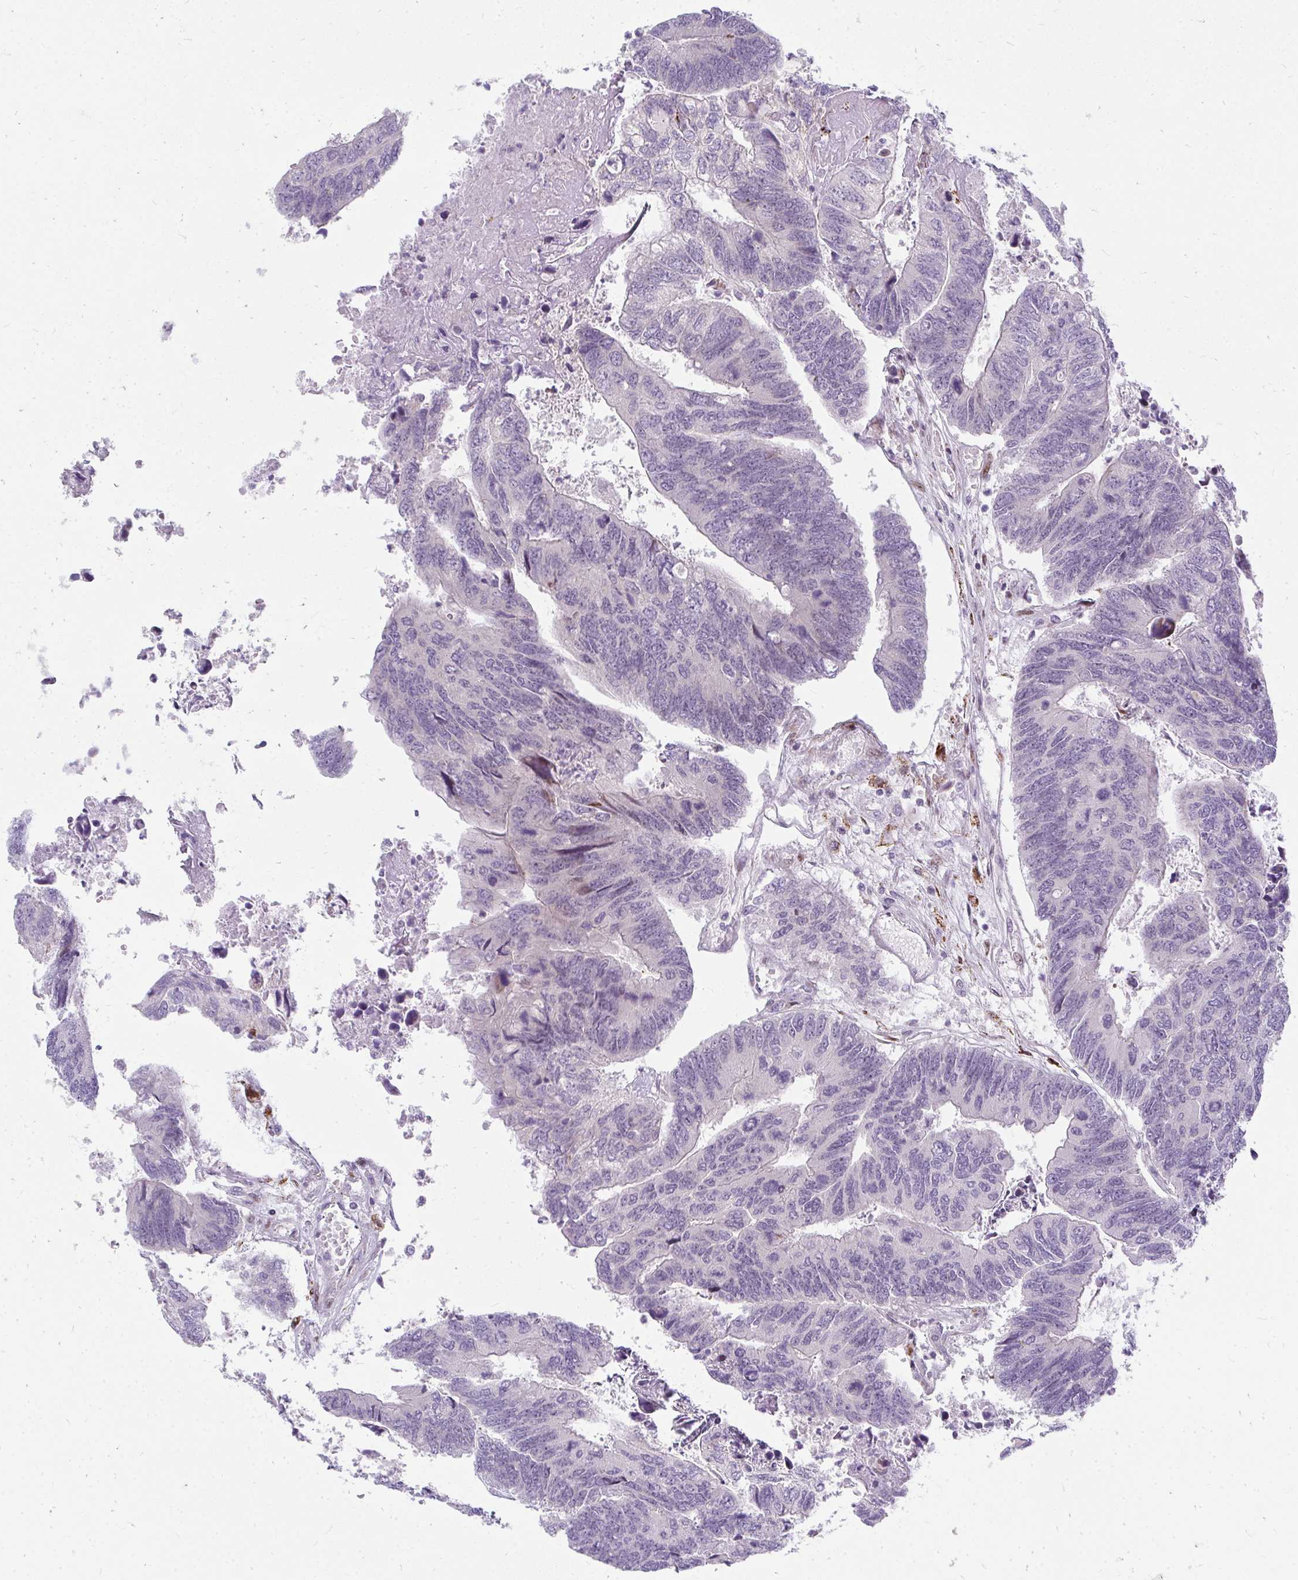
{"staining": {"intensity": "negative", "quantity": "none", "location": "none"}, "tissue": "colorectal cancer", "cell_type": "Tumor cells", "image_type": "cancer", "snomed": [{"axis": "morphology", "description": "Adenocarcinoma, NOS"}, {"axis": "topography", "description": "Colon"}], "caption": "High magnification brightfield microscopy of colorectal cancer (adenocarcinoma) stained with DAB (brown) and counterstained with hematoxylin (blue): tumor cells show no significant expression. (Stains: DAB immunohistochemistry (IHC) with hematoxylin counter stain, Microscopy: brightfield microscopy at high magnification).", "gene": "PLA2G5", "patient": {"sex": "female", "age": 67}}